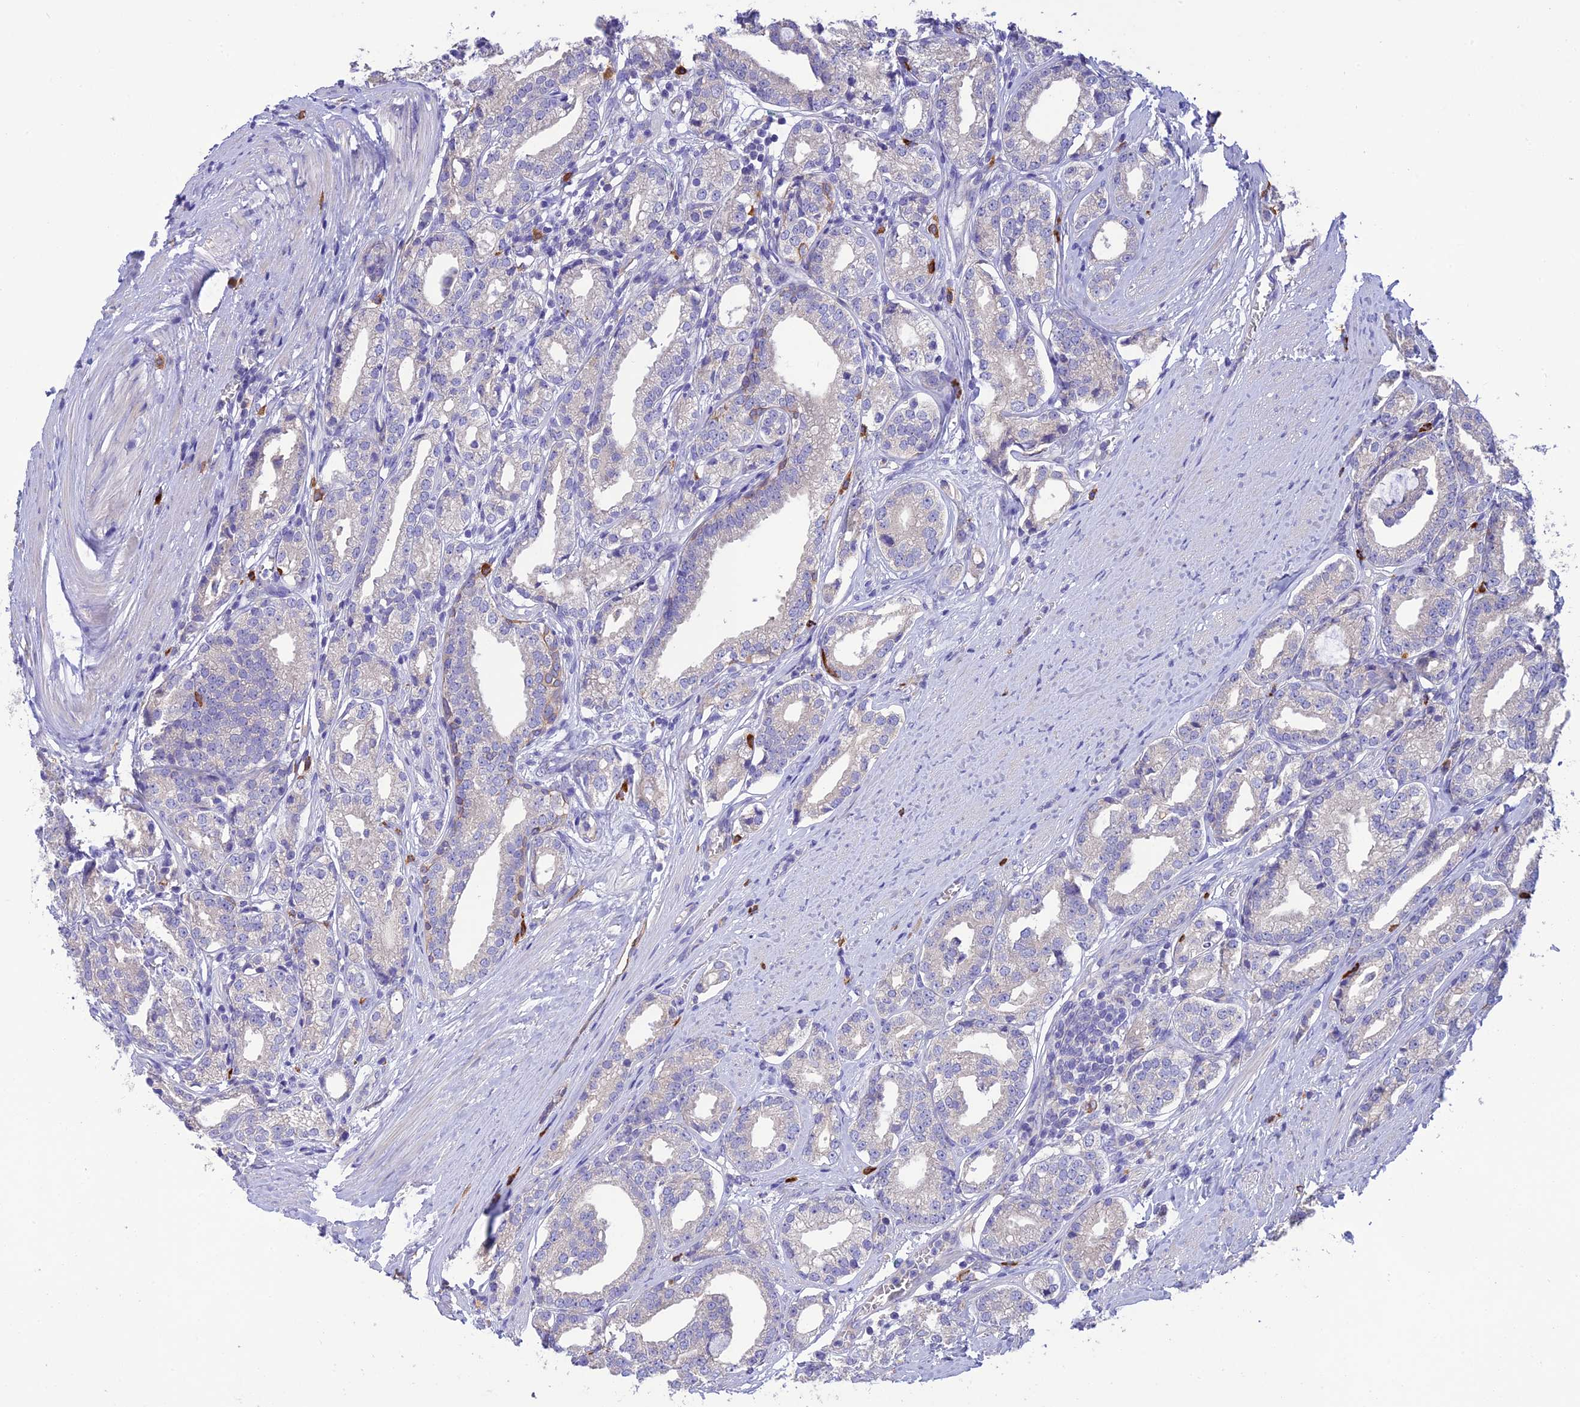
{"staining": {"intensity": "negative", "quantity": "none", "location": "none"}, "tissue": "prostate cancer", "cell_type": "Tumor cells", "image_type": "cancer", "snomed": [{"axis": "morphology", "description": "Adenocarcinoma, High grade"}, {"axis": "topography", "description": "Prostate"}], "caption": "IHC histopathology image of neoplastic tissue: prostate high-grade adenocarcinoma stained with DAB (3,3'-diaminobenzidine) demonstrates no significant protein positivity in tumor cells. The staining is performed using DAB (3,3'-diaminobenzidine) brown chromogen with nuclei counter-stained in using hematoxylin.", "gene": "SFT2D2", "patient": {"sex": "male", "age": 69}}